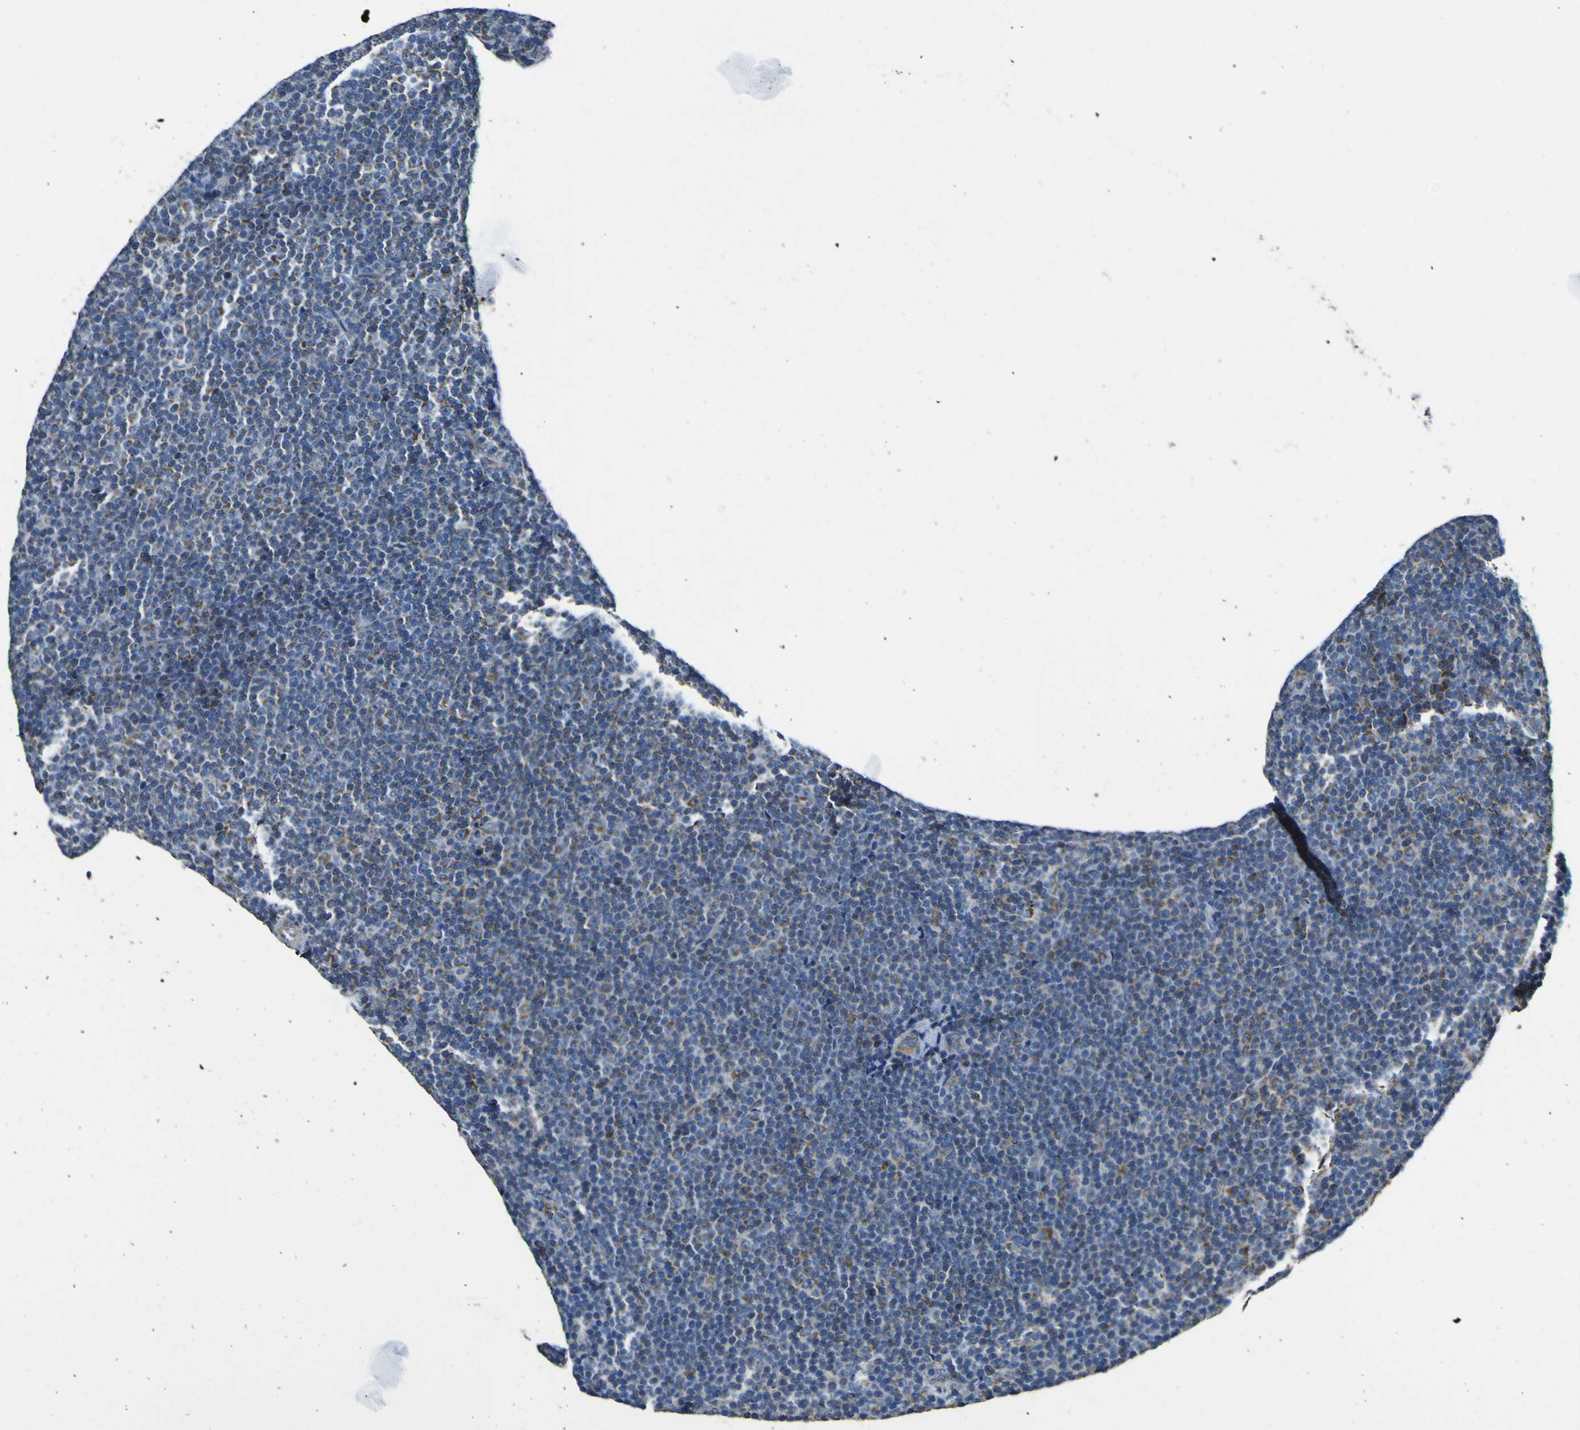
{"staining": {"intensity": "negative", "quantity": "none", "location": "none"}, "tissue": "lymphoma", "cell_type": "Tumor cells", "image_type": "cancer", "snomed": [{"axis": "morphology", "description": "Malignant lymphoma, non-Hodgkin's type, Low grade"}, {"axis": "topography", "description": "Lymph node"}], "caption": "A photomicrograph of human lymphoma is negative for staining in tumor cells.", "gene": "ALDH18A1", "patient": {"sex": "female", "age": 67}}